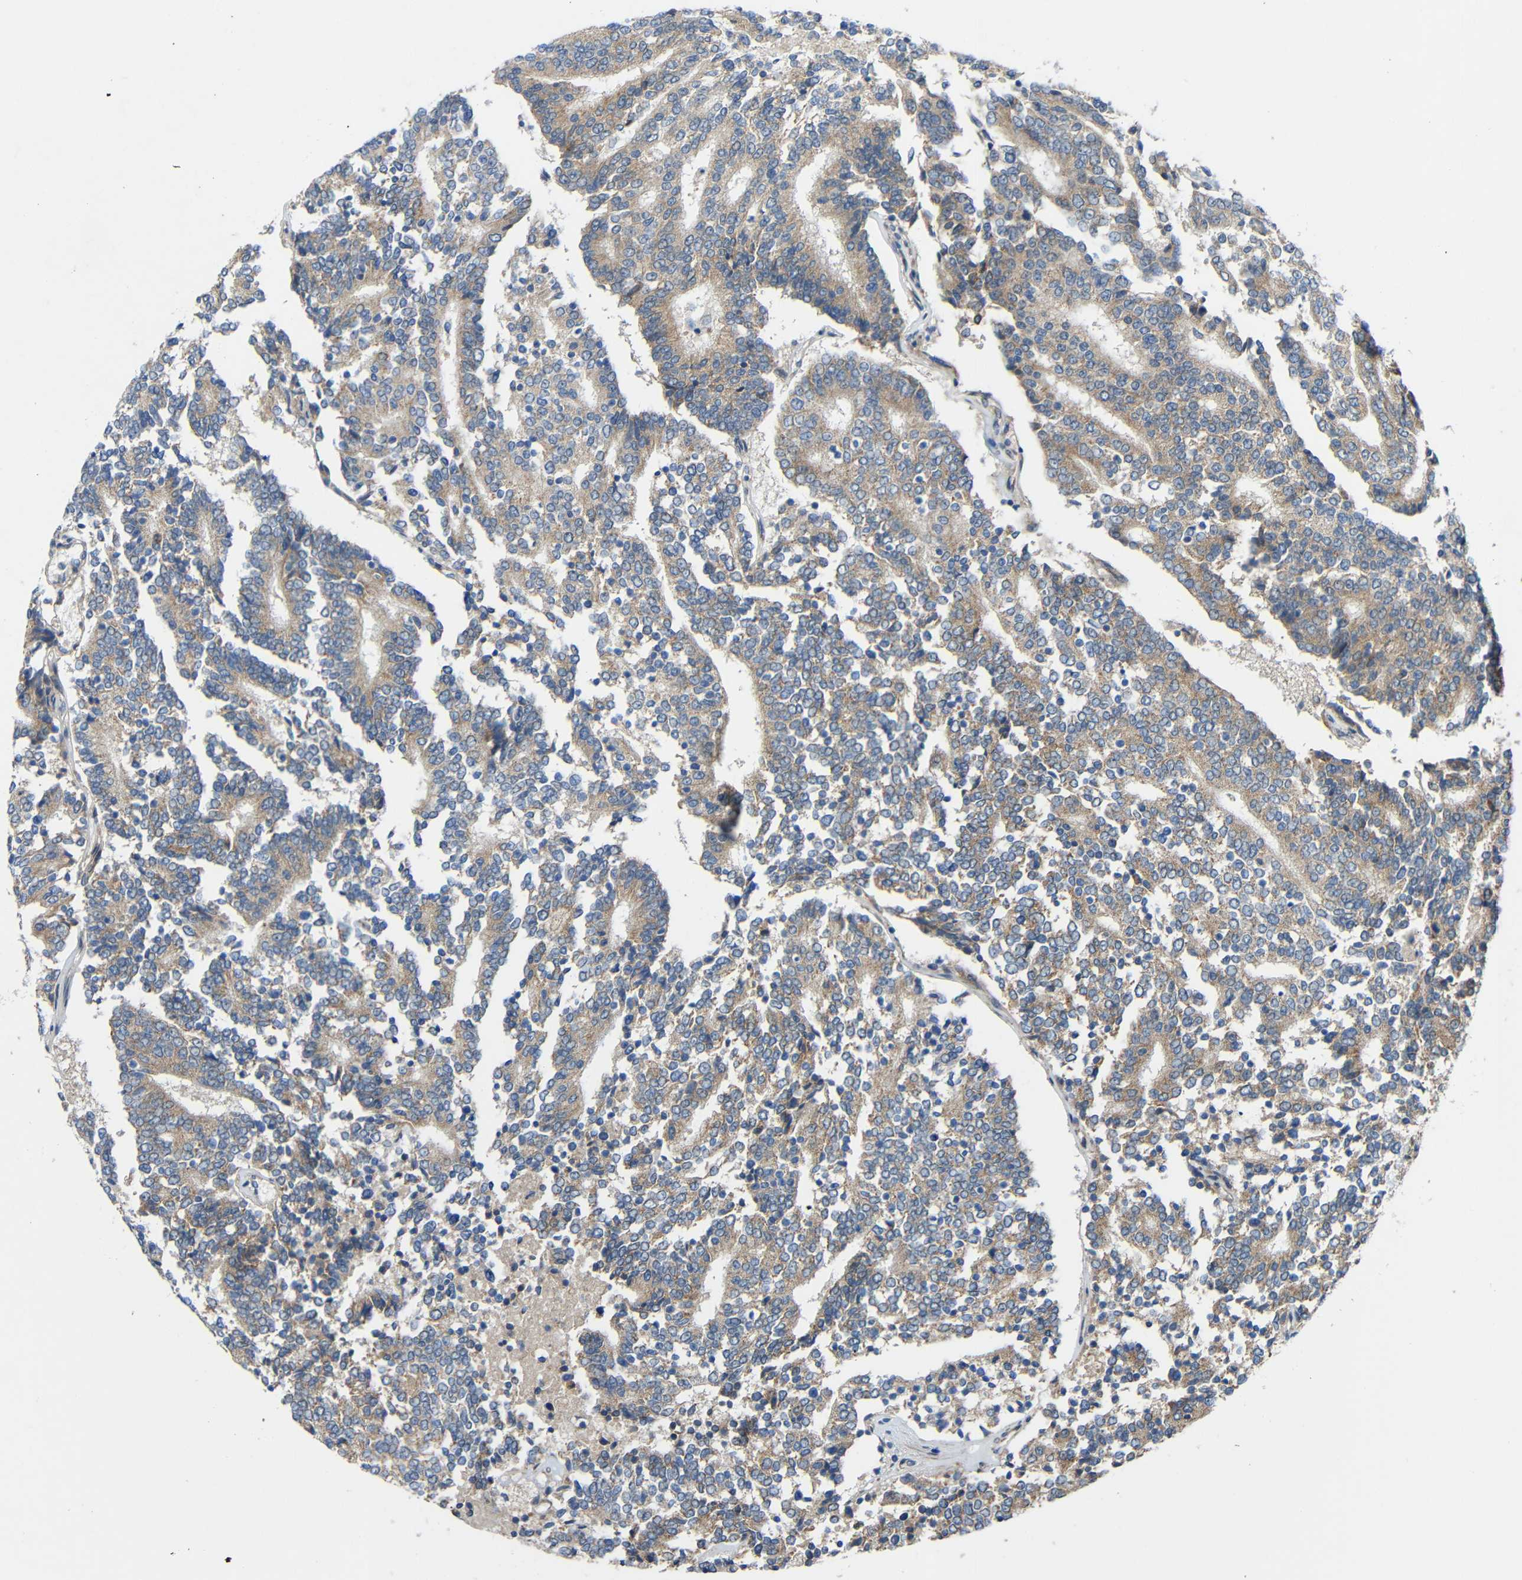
{"staining": {"intensity": "weak", "quantity": ">75%", "location": "cytoplasmic/membranous"}, "tissue": "prostate cancer", "cell_type": "Tumor cells", "image_type": "cancer", "snomed": [{"axis": "morphology", "description": "Normal tissue, NOS"}, {"axis": "morphology", "description": "Adenocarcinoma, High grade"}, {"axis": "topography", "description": "Prostate"}, {"axis": "topography", "description": "Seminal veicle"}], "caption": "Tumor cells exhibit low levels of weak cytoplasmic/membranous expression in about >75% of cells in human prostate cancer (high-grade adenocarcinoma). The staining is performed using DAB brown chromogen to label protein expression. The nuclei are counter-stained blue using hematoxylin.", "gene": "TMEM25", "patient": {"sex": "male", "age": 55}}